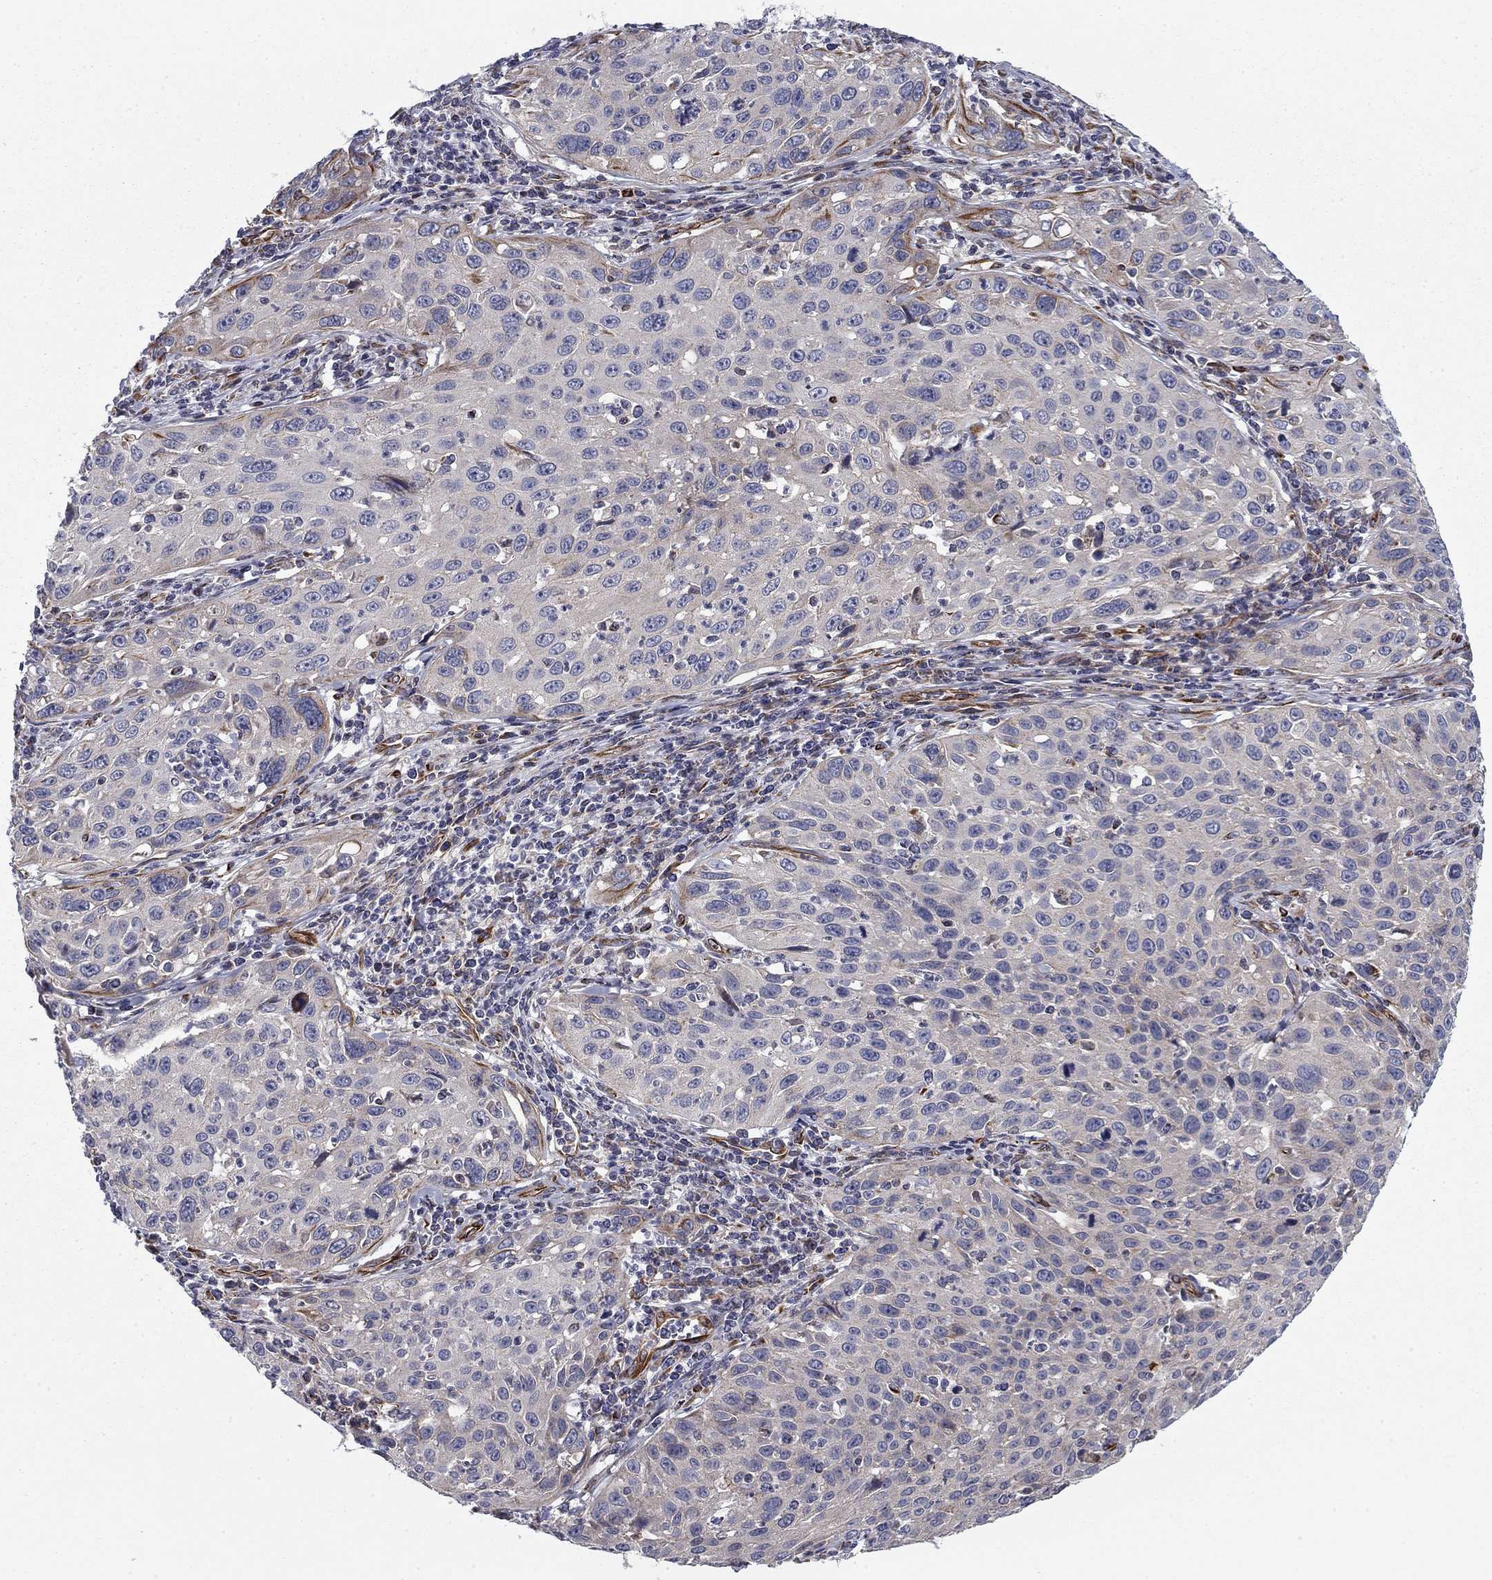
{"staining": {"intensity": "weak", "quantity": "<25%", "location": "cytoplasmic/membranous"}, "tissue": "cervical cancer", "cell_type": "Tumor cells", "image_type": "cancer", "snomed": [{"axis": "morphology", "description": "Squamous cell carcinoma, NOS"}, {"axis": "topography", "description": "Cervix"}], "caption": "Immunohistochemistry (IHC) histopathology image of human cervical cancer stained for a protein (brown), which shows no expression in tumor cells.", "gene": "CLSTN1", "patient": {"sex": "female", "age": 26}}